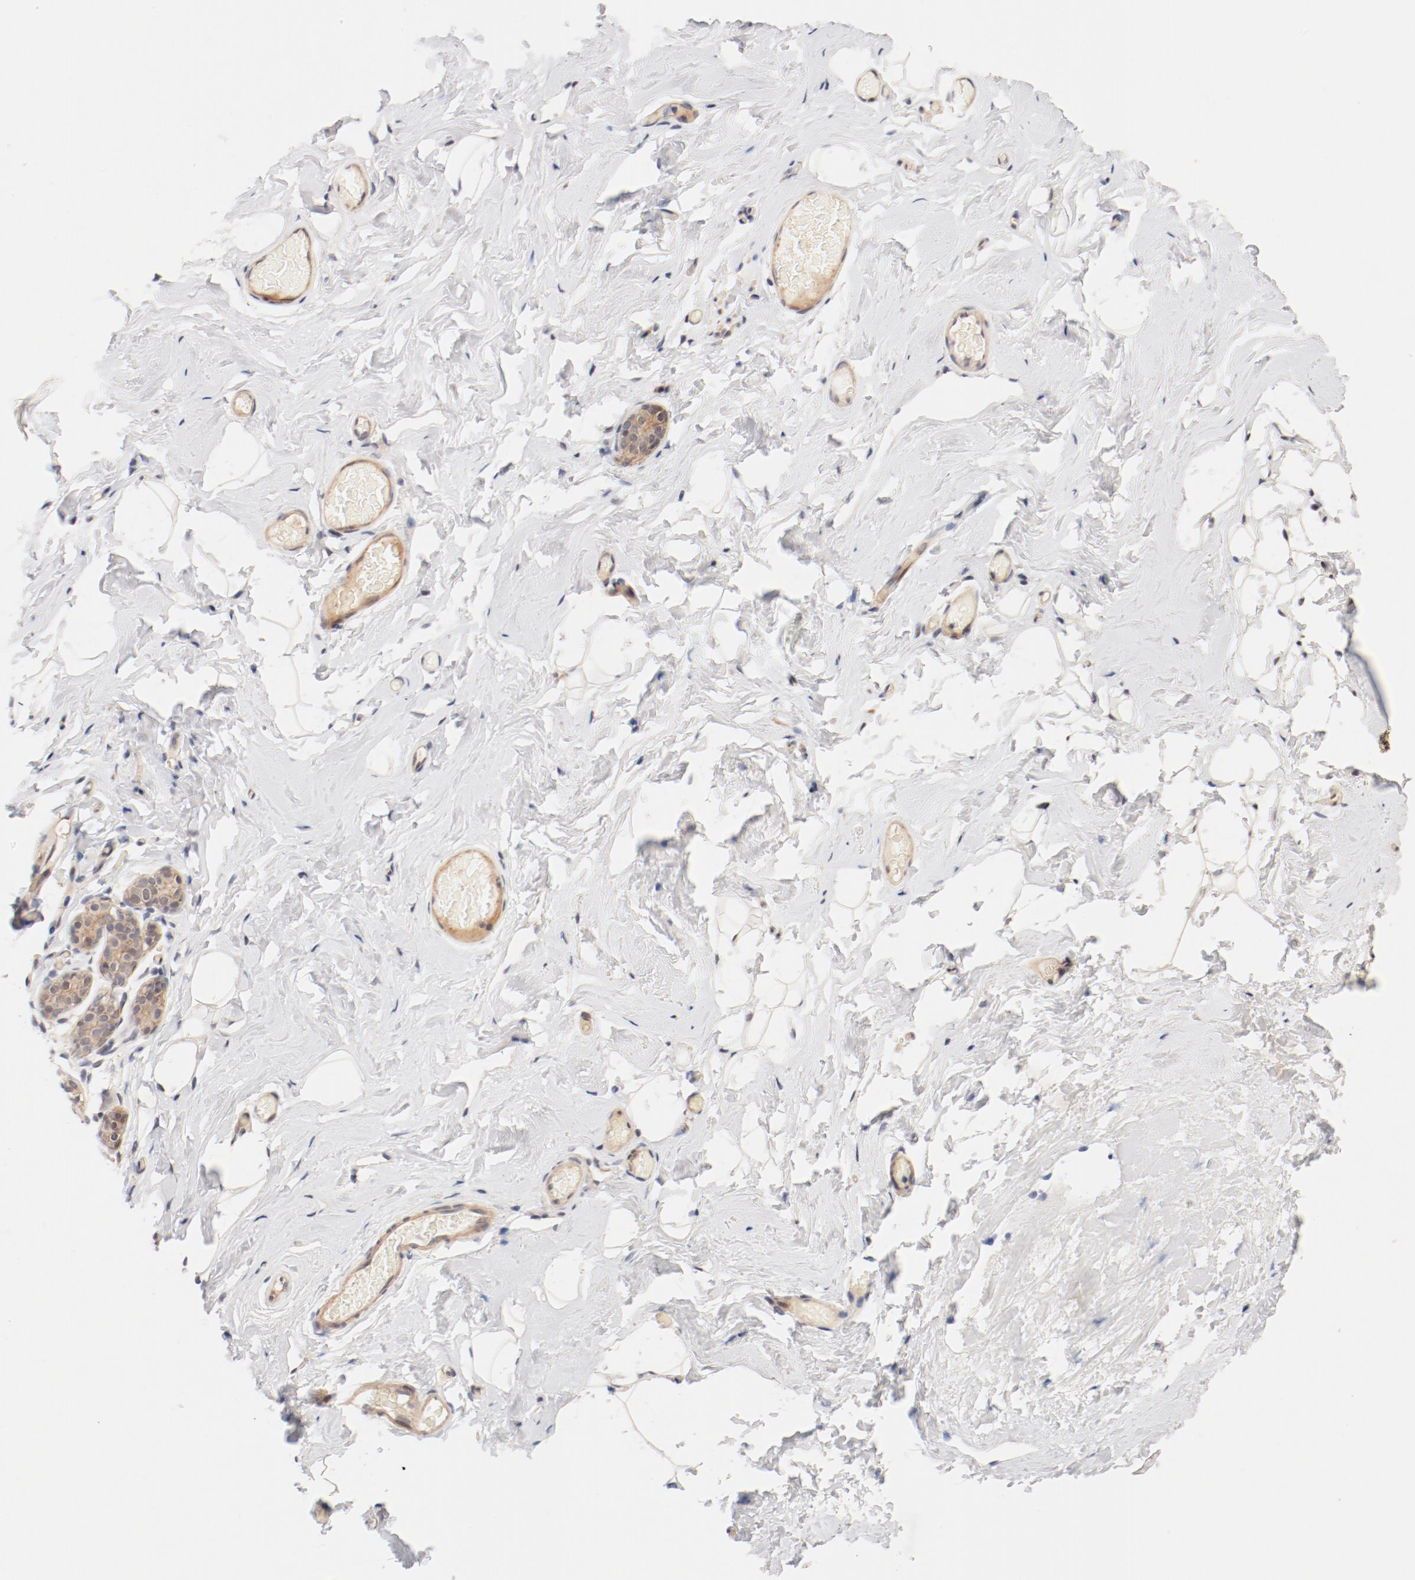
{"staining": {"intensity": "weak", "quantity": "25%-75%", "location": "cytoplasmic/membranous"}, "tissue": "breast", "cell_type": "Adipocytes", "image_type": "normal", "snomed": [{"axis": "morphology", "description": "Normal tissue, NOS"}, {"axis": "topography", "description": "Breast"}, {"axis": "topography", "description": "Soft tissue"}], "caption": "DAB (3,3'-diaminobenzidine) immunohistochemical staining of unremarkable human breast exhibits weak cytoplasmic/membranous protein staining in approximately 25%-75% of adipocytes.", "gene": "ZNF267", "patient": {"sex": "female", "age": 75}}